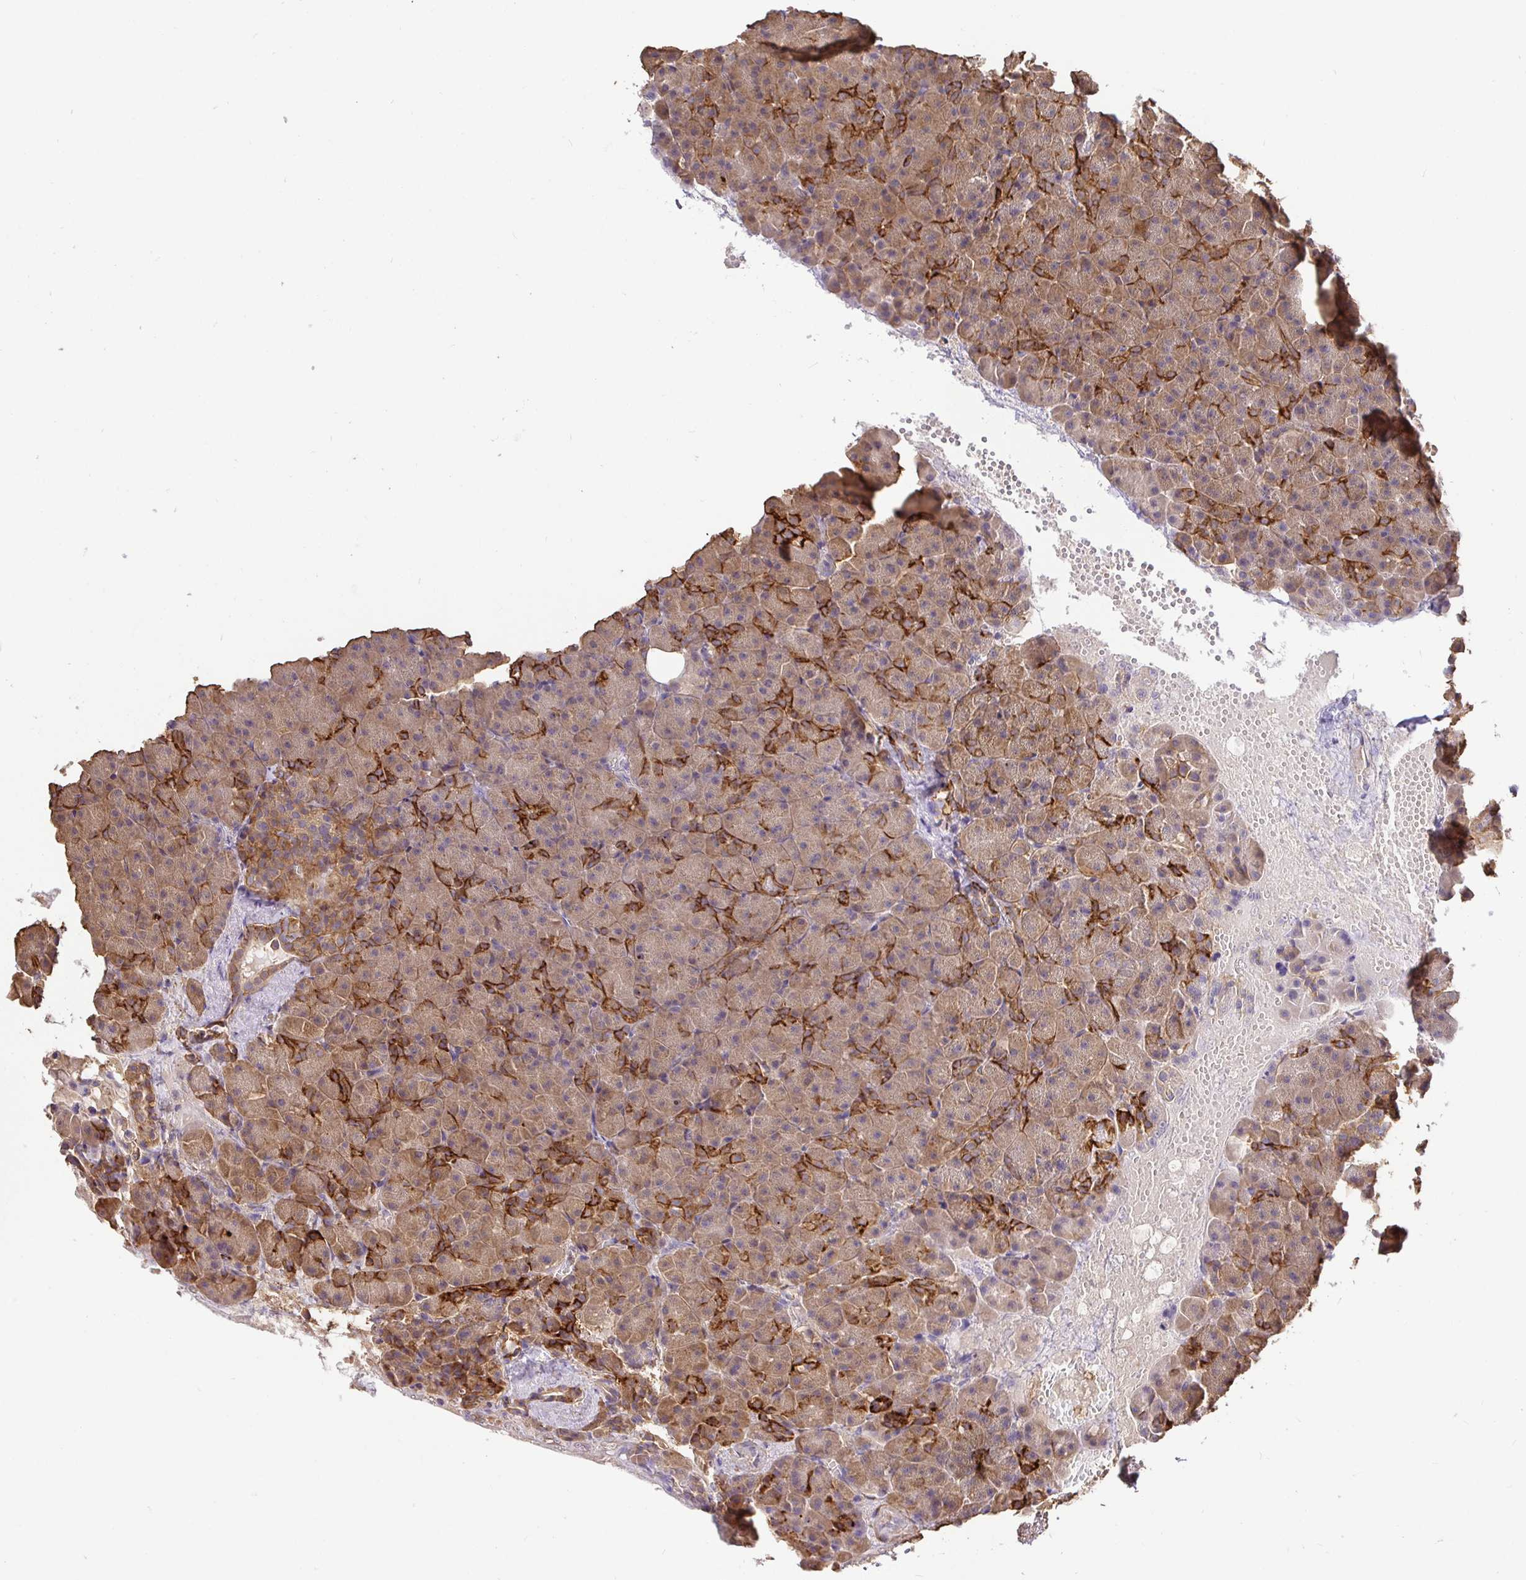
{"staining": {"intensity": "strong", "quantity": "<25%", "location": "cytoplasmic/membranous"}, "tissue": "pancreas", "cell_type": "Exocrine glandular cells", "image_type": "normal", "snomed": [{"axis": "morphology", "description": "Normal tissue, NOS"}, {"axis": "topography", "description": "Pancreas"}], "caption": "Strong cytoplasmic/membranous expression is seen in about <25% of exocrine glandular cells in unremarkable pancreas.", "gene": "MAPK8IP3", "patient": {"sex": "female", "age": 74}}